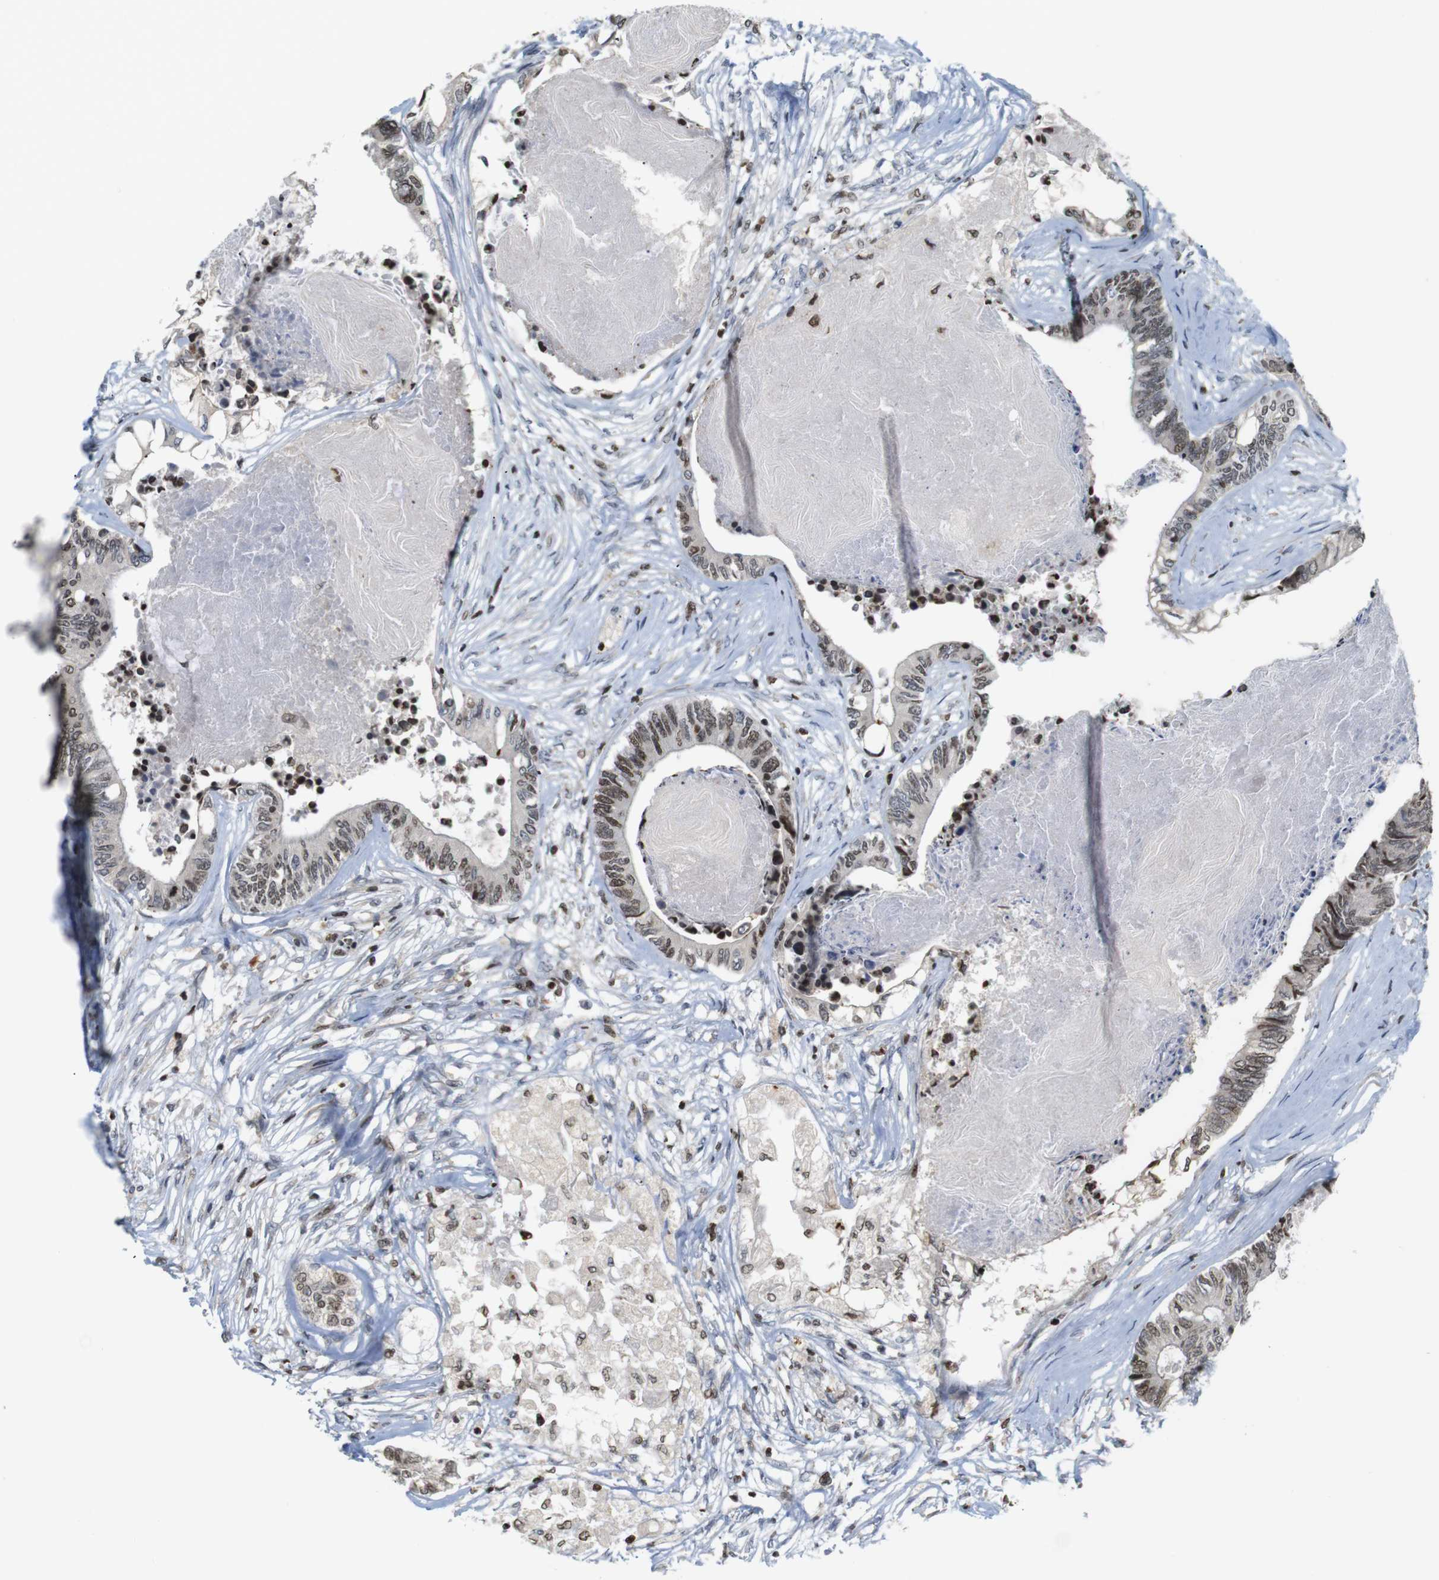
{"staining": {"intensity": "moderate", "quantity": "25%-75%", "location": "nuclear"}, "tissue": "colorectal cancer", "cell_type": "Tumor cells", "image_type": "cancer", "snomed": [{"axis": "morphology", "description": "Adenocarcinoma, NOS"}, {"axis": "topography", "description": "Rectum"}], "caption": "Immunohistochemistry (IHC) (DAB (3,3'-diaminobenzidine)) staining of human adenocarcinoma (colorectal) exhibits moderate nuclear protein staining in approximately 25%-75% of tumor cells. Using DAB (3,3'-diaminobenzidine) (brown) and hematoxylin (blue) stains, captured at high magnification using brightfield microscopy.", "gene": "MBD1", "patient": {"sex": "male", "age": 63}}